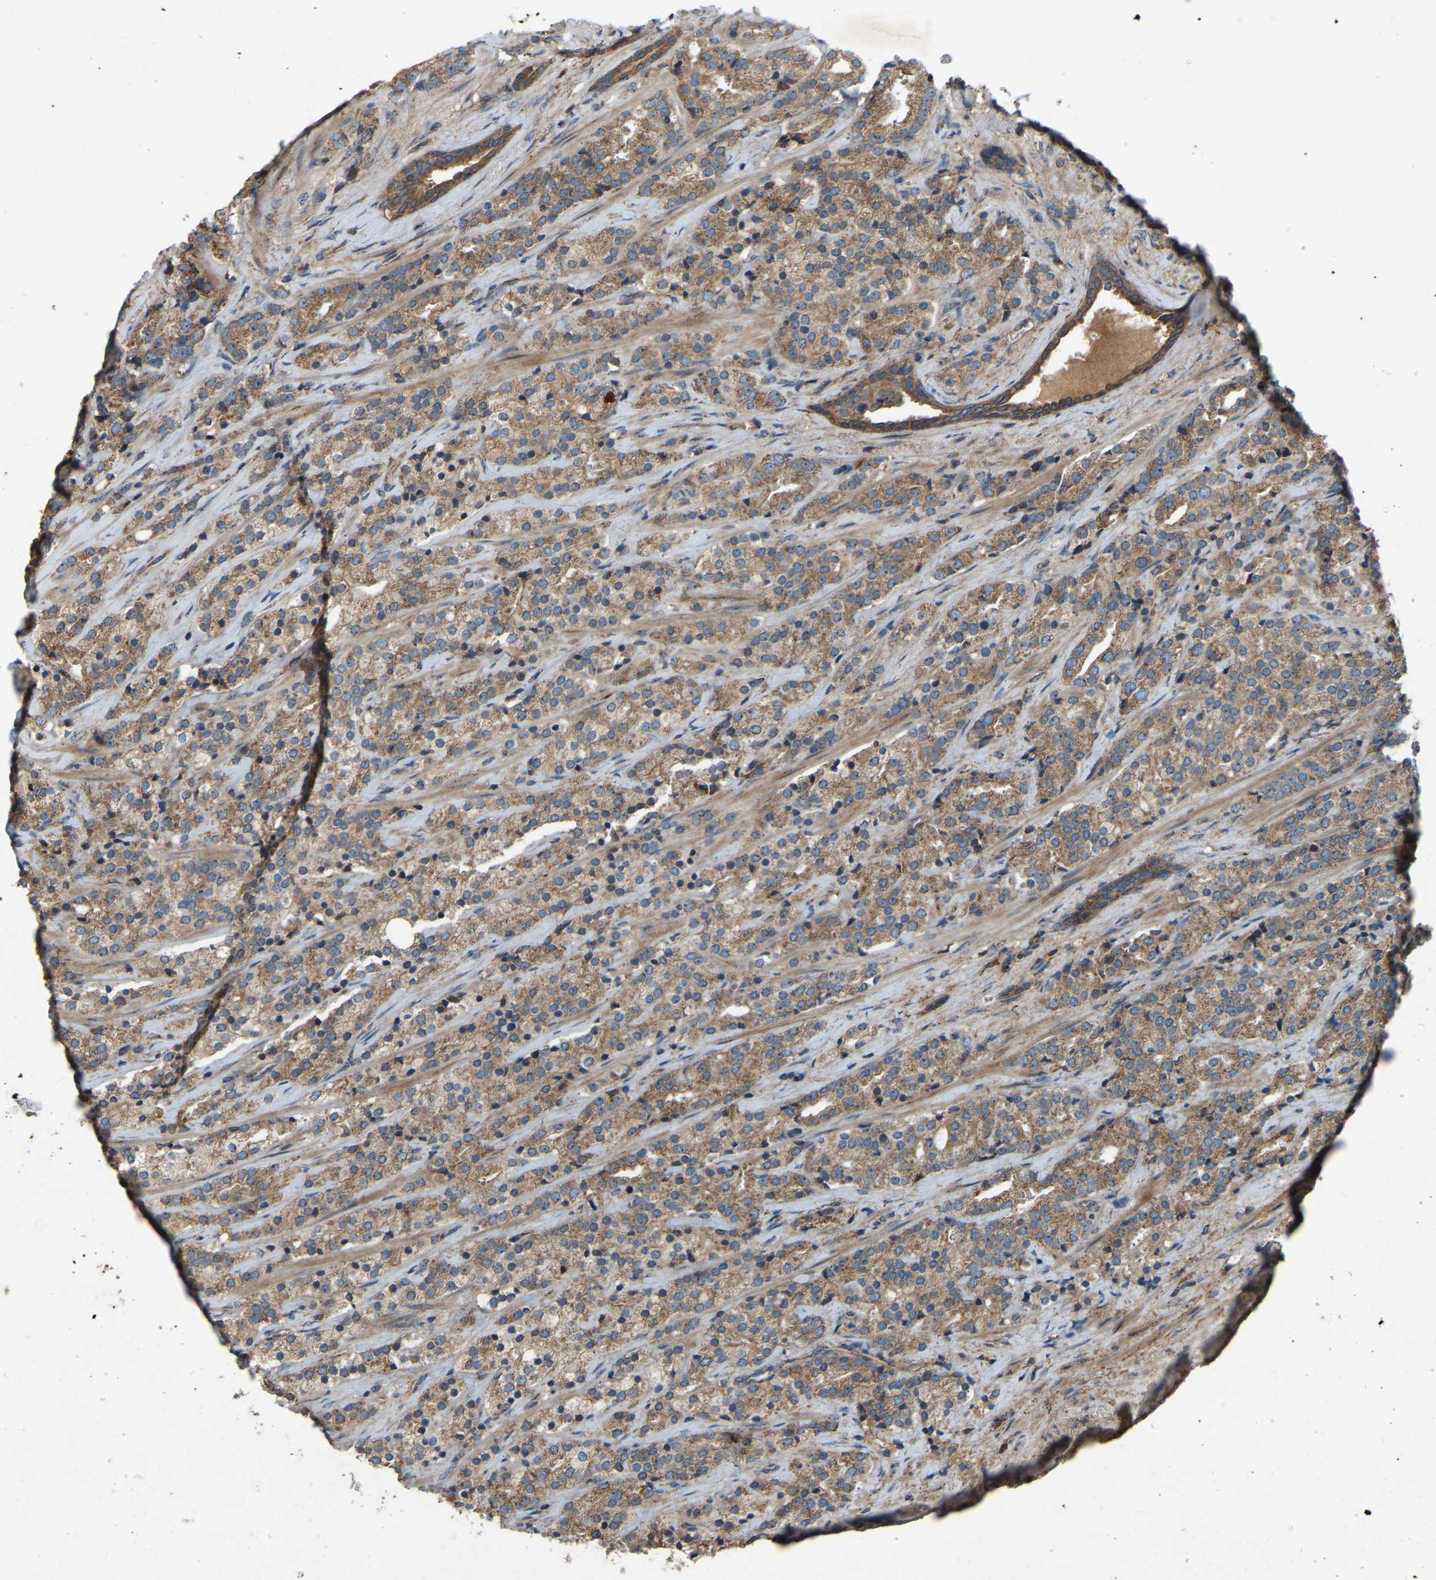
{"staining": {"intensity": "moderate", "quantity": ">75%", "location": "cytoplasmic/membranous"}, "tissue": "prostate cancer", "cell_type": "Tumor cells", "image_type": "cancer", "snomed": [{"axis": "morphology", "description": "Adenocarcinoma, High grade"}, {"axis": "topography", "description": "Prostate"}], "caption": "The micrograph shows staining of prostate cancer (adenocarcinoma (high-grade)), revealing moderate cytoplasmic/membranous protein positivity (brown color) within tumor cells. Ihc stains the protein in brown and the nuclei are stained blue.", "gene": "SAMD9L", "patient": {"sex": "male", "age": 71}}